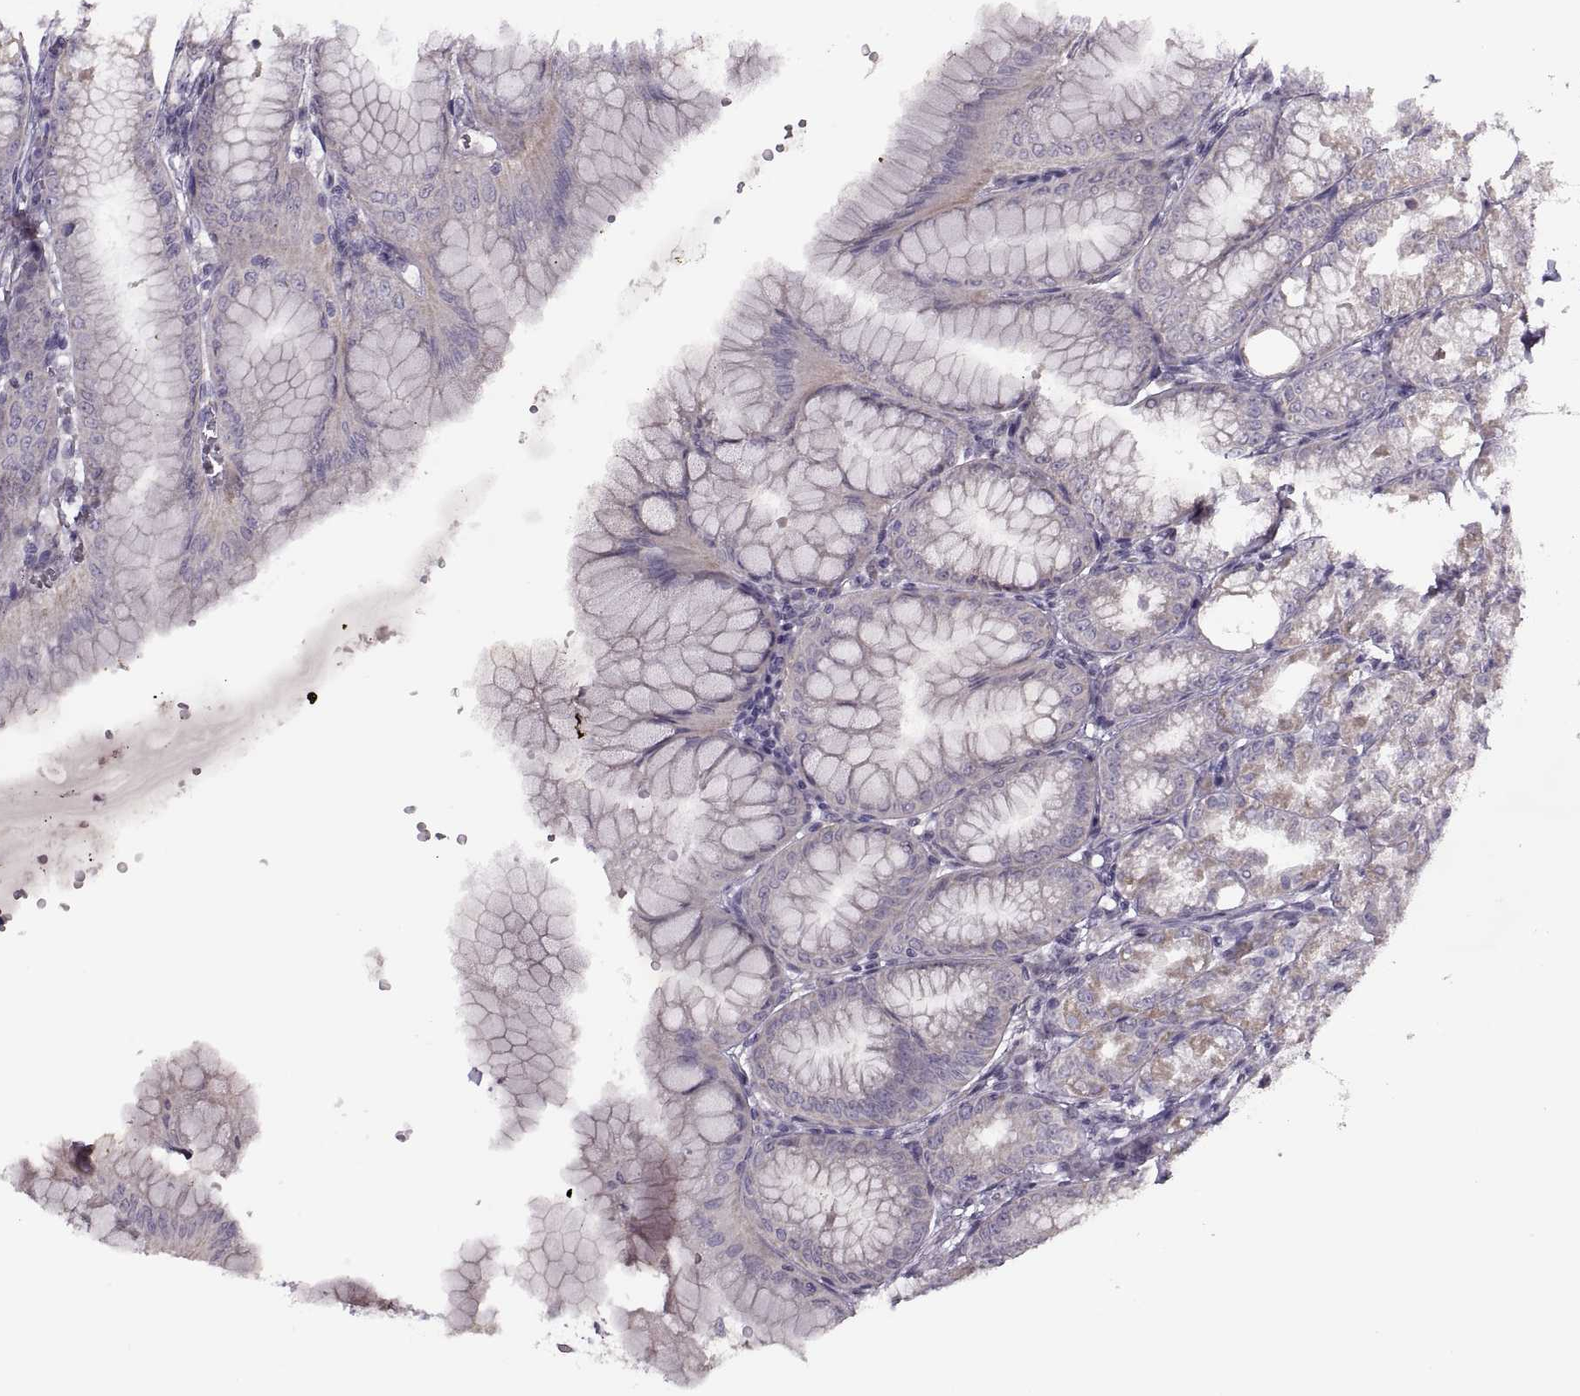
{"staining": {"intensity": "weak", "quantity": "25%-75%", "location": "cytoplasmic/membranous"}, "tissue": "stomach", "cell_type": "Glandular cells", "image_type": "normal", "snomed": [{"axis": "morphology", "description": "Normal tissue, NOS"}, {"axis": "topography", "description": "Stomach, lower"}], "caption": "The immunohistochemical stain labels weak cytoplasmic/membranous staining in glandular cells of unremarkable stomach. (Stains: DAB in brown, nuclei in blue, Microscopy: brightfield microscopy at high magnification).", "gene": "PIERCE1", "patient": {"sex": "male", "age": 71}}